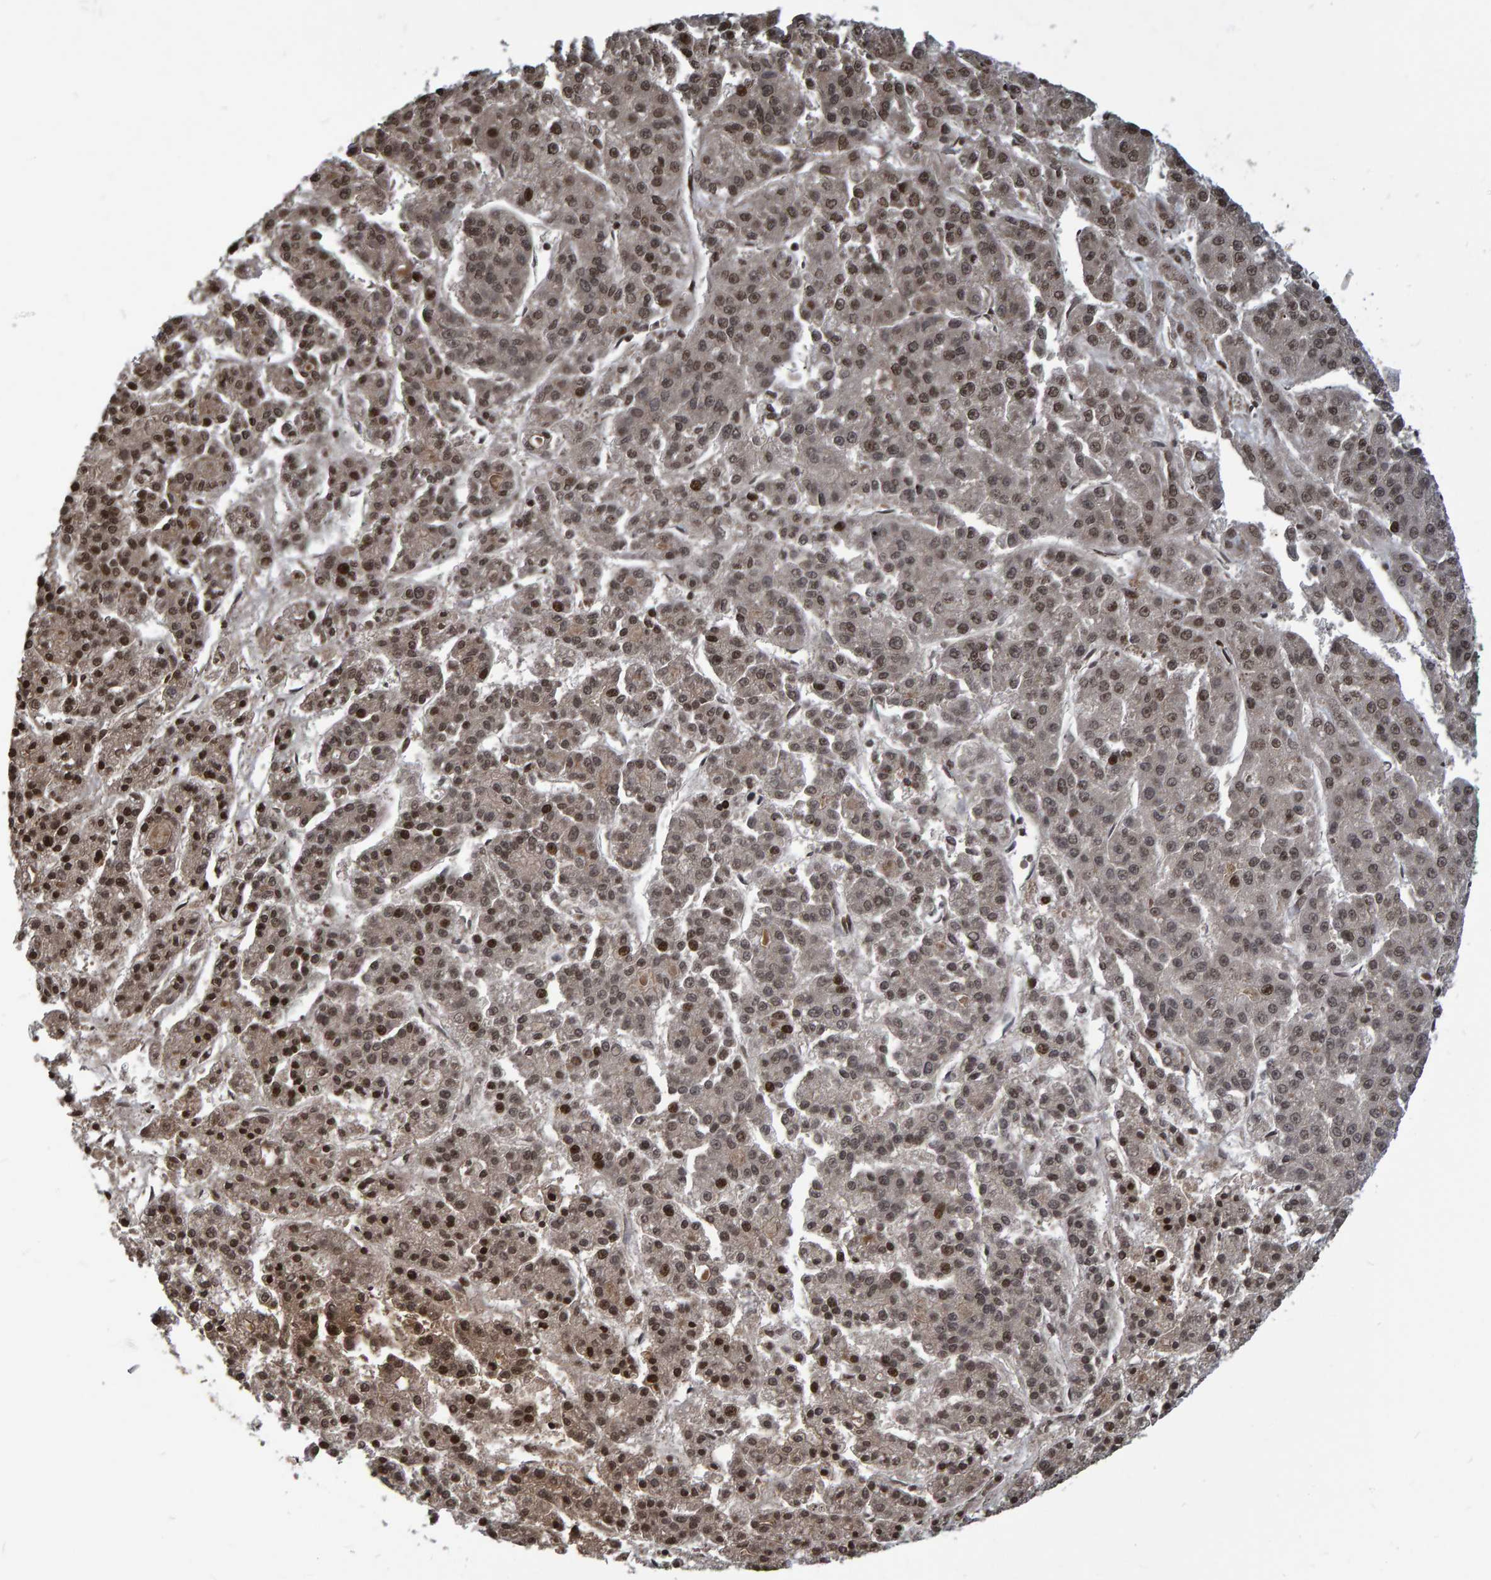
{"staining": {"intensity": "moderate", "quantity": ">75%", "location": "cytoplasmic/membranous,nuclear"}, "tissue": "liver cancer", "cell_type": "Tumor cells", "image_type": "cancer", "snomed": [{"axis": "morphology", "description": "Carcinoma, Hepatocellular, NOS"}, {"axis": "topography", "description": "Liver"}], "caption": "Protein staining reveals moderate cytoplasmic/membranous and nuclear positivity in approximately >75% of tumor cells in liver cancer (hepatocellular carcinoma).", "gene": "GAB2", "patient": {"sex": "male", "age": 70}}